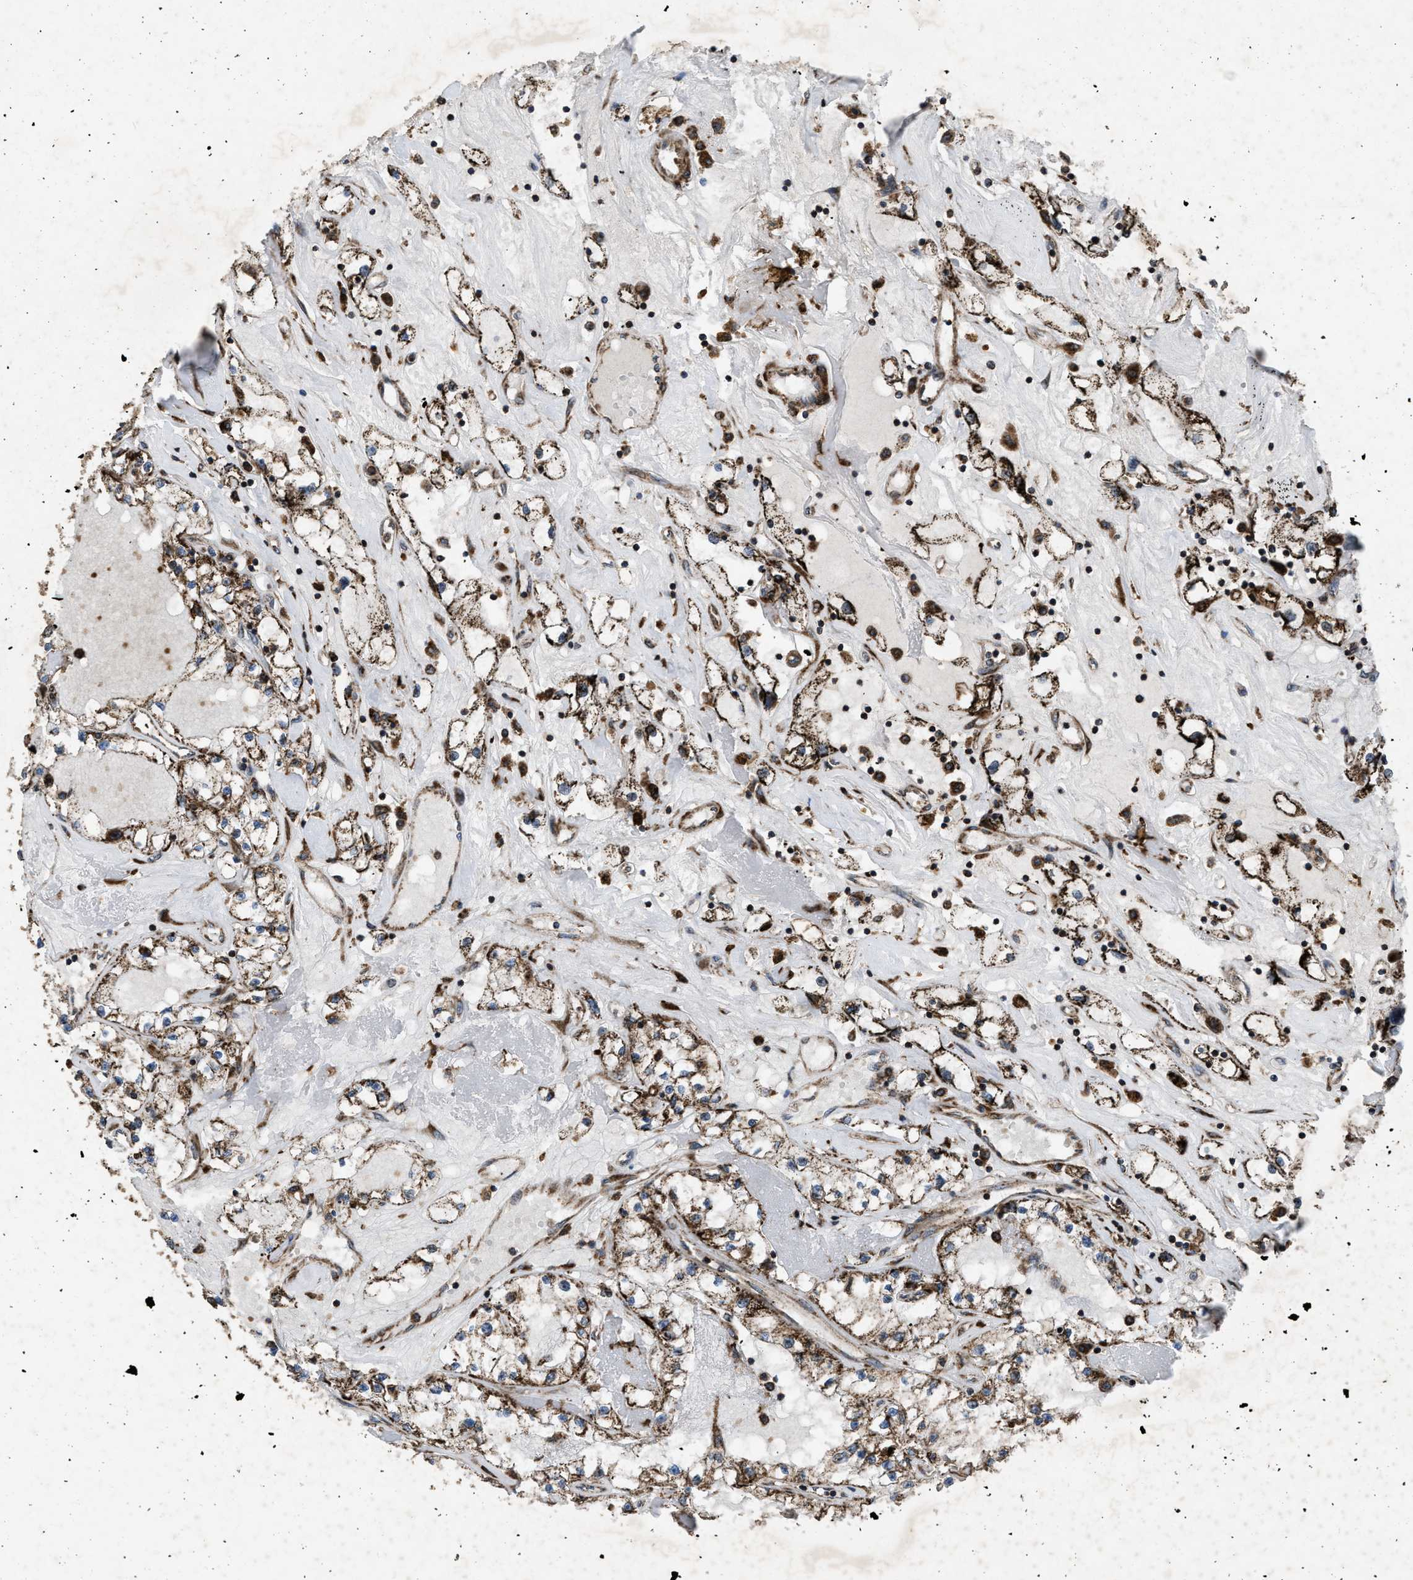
{"staining": {"intensity": "moderate", "quantity": ">75%", "location": "cytoplasmic/membranous"}, "tissue": "renal cancer", "cell_type": "Tumor cells", "image_type": "cancer", "snomed": [{"axis": "morphology", "description": "Adenocarcinoma, NOS"}, {"axis": "topography", "description": "Kidney"}], "caption": "The histopathology image demonstrates immunohistochemical staining of renal cancer. There is moderate cytoplasmic/membranous staining is identified in about >75% of tumor cells.", "gene": "PER3", "patient": {"sex": "male", "age": 56}}